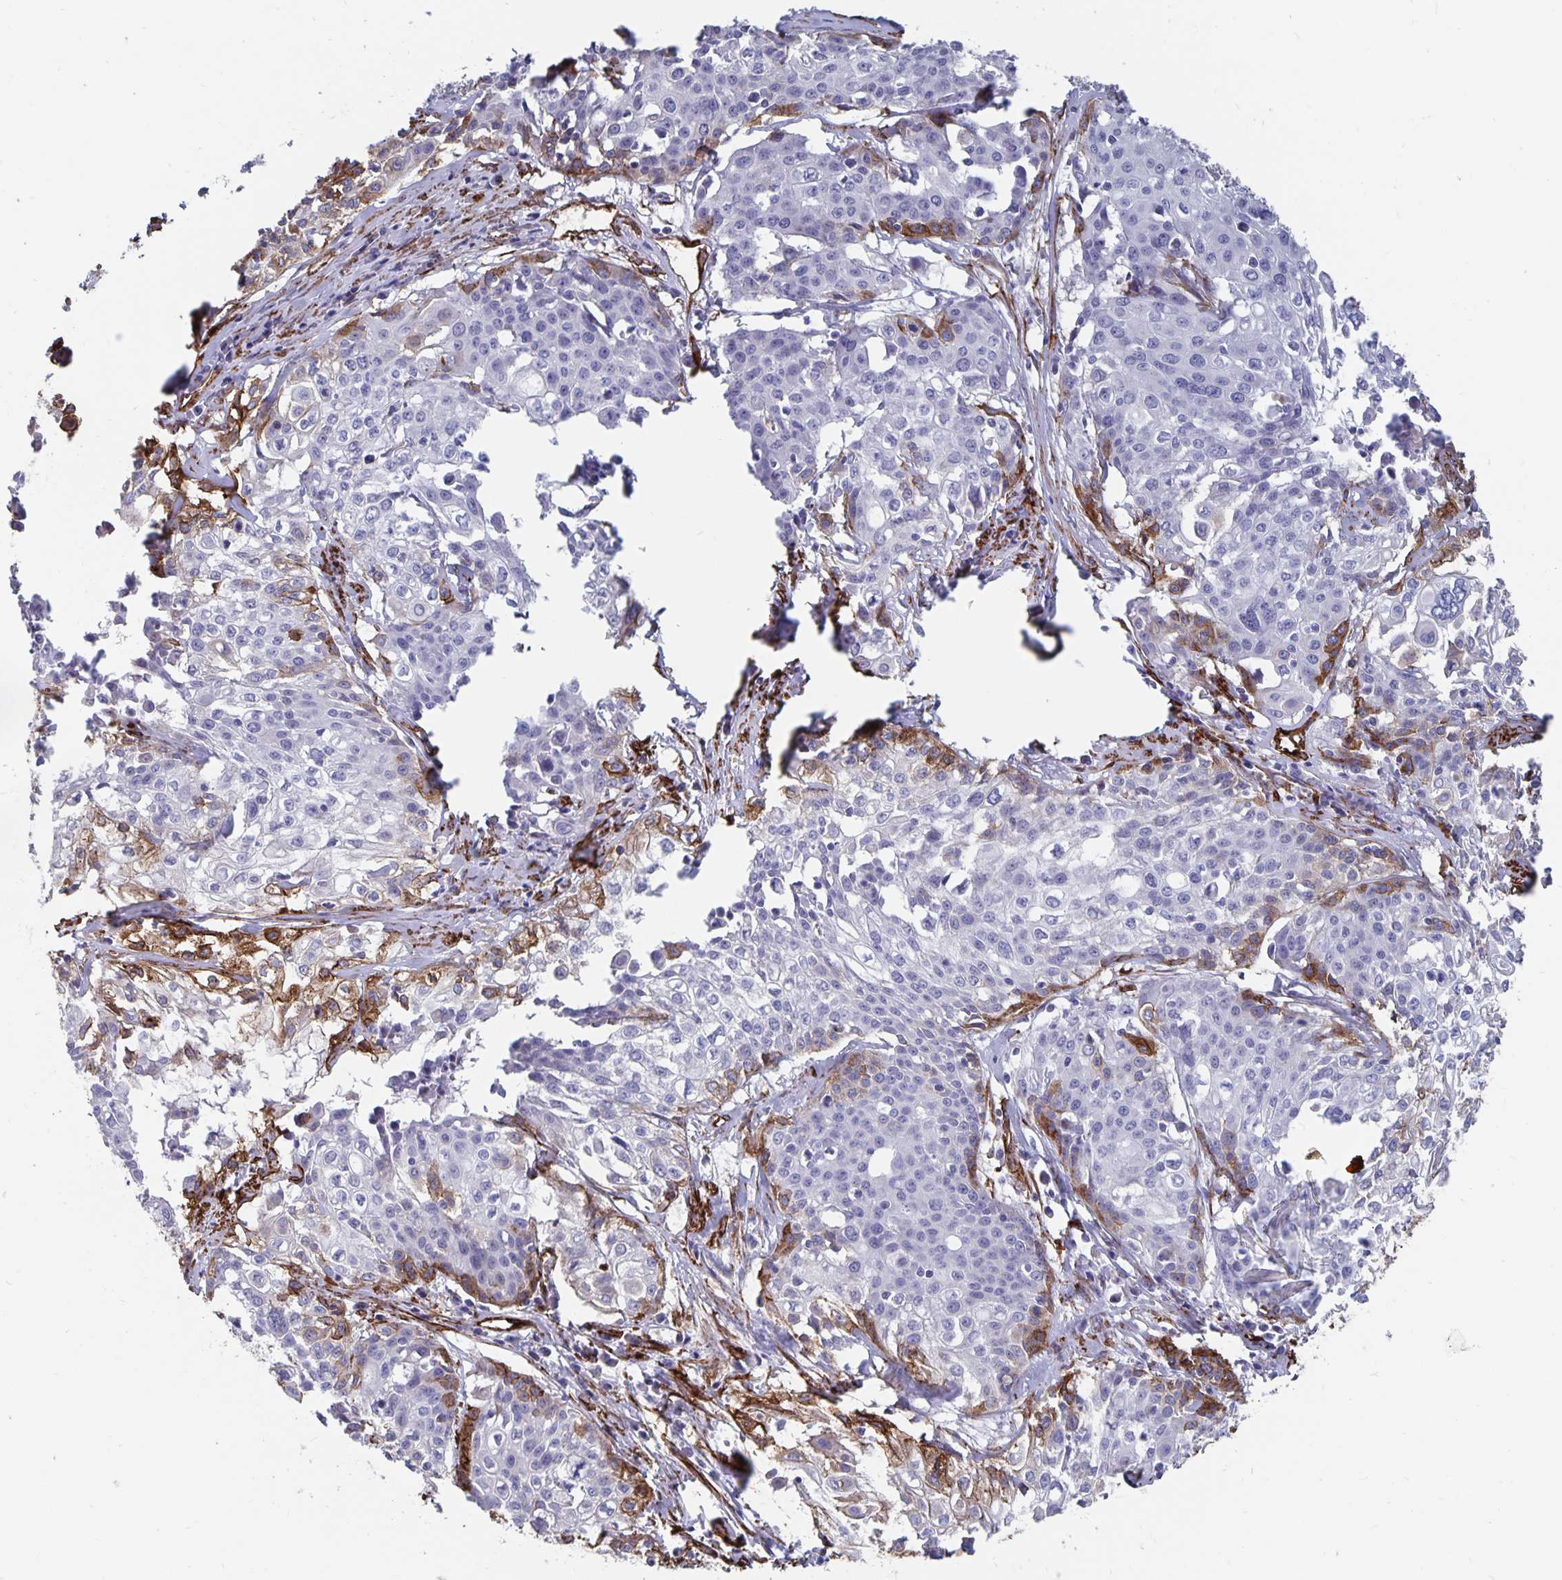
{"staining": {"intensity": "negative", "quantity": "none", "location": "none"}, "tissue": "cervical cancer", "cell_type": "Tumor cells", "image_type": "cancer", "snomed": [{"axis": "morphology", "description": "Squamous cell carcinoma, NOS"}, {"axis": "topography", "description": "Cervix"}], "caption": "This is an immunohistochemistry (IHC) image of cervical cancer (squamous cell carcinoma). There is no expression in tumor cells.", "gene": "DCHS2", "patient": {"sex": "female", "age": 39}}